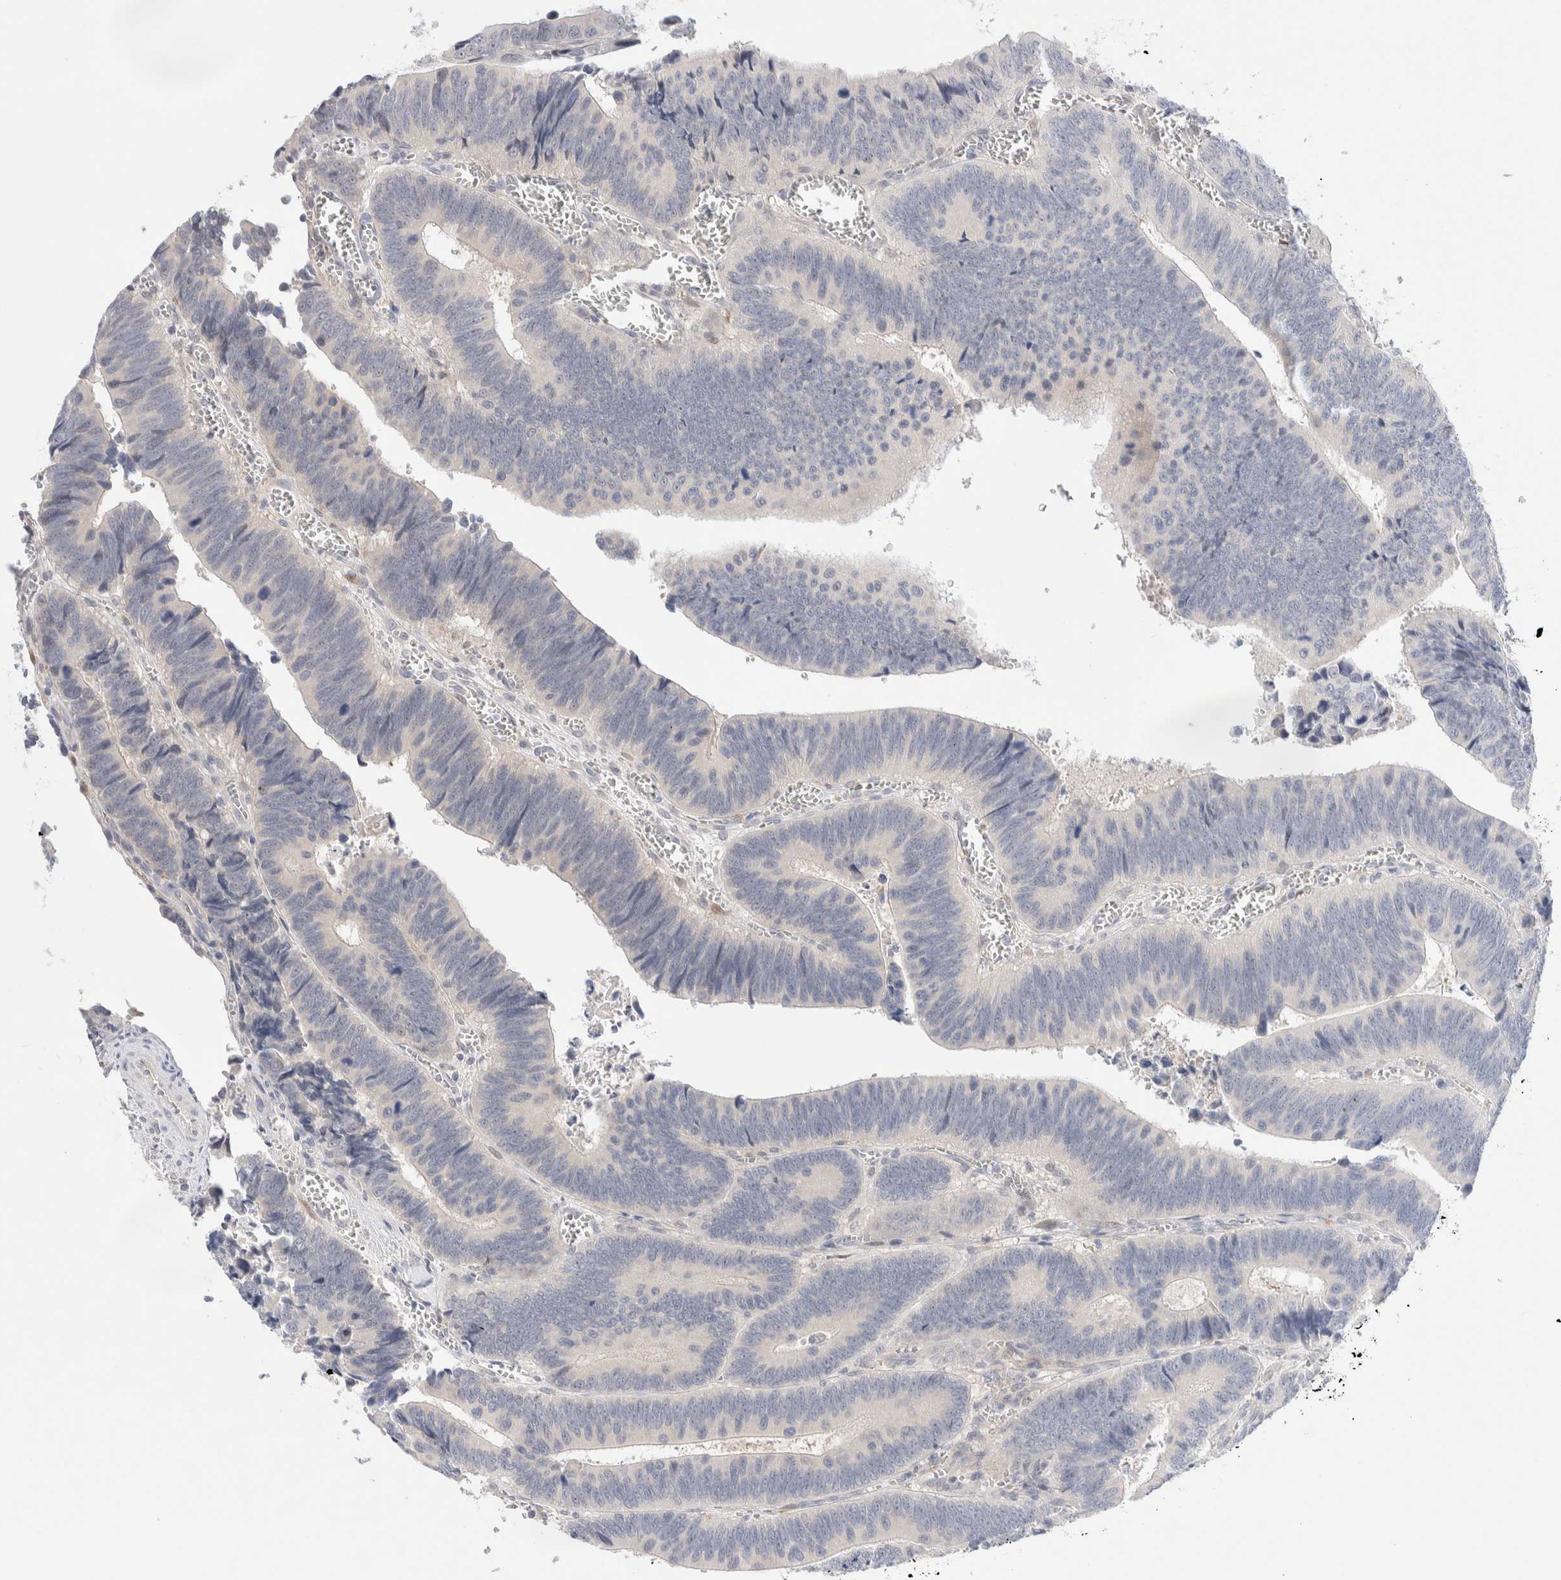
{"staining": {"intensity": "negative", "quantity": "none", "location": "none"}, "tissue": "colorectal cancer", "cell_type": "Tumor cells", "image_type": "cancer", "snomed": [{"axis": "morphology", "description": "Inflammation, NOS"}, {"axis": "morphology", "description": "Adenocarcinoma, NOS"}, {"axis": "topography", "description": "Colon"}], "caption": "This is an immunohistochemistry (IHC) image of human colorectal cancer. There is no staining in tumor cells.", "gene": "DNAJB6", "patient": {"sex": "male", "age": 72}}